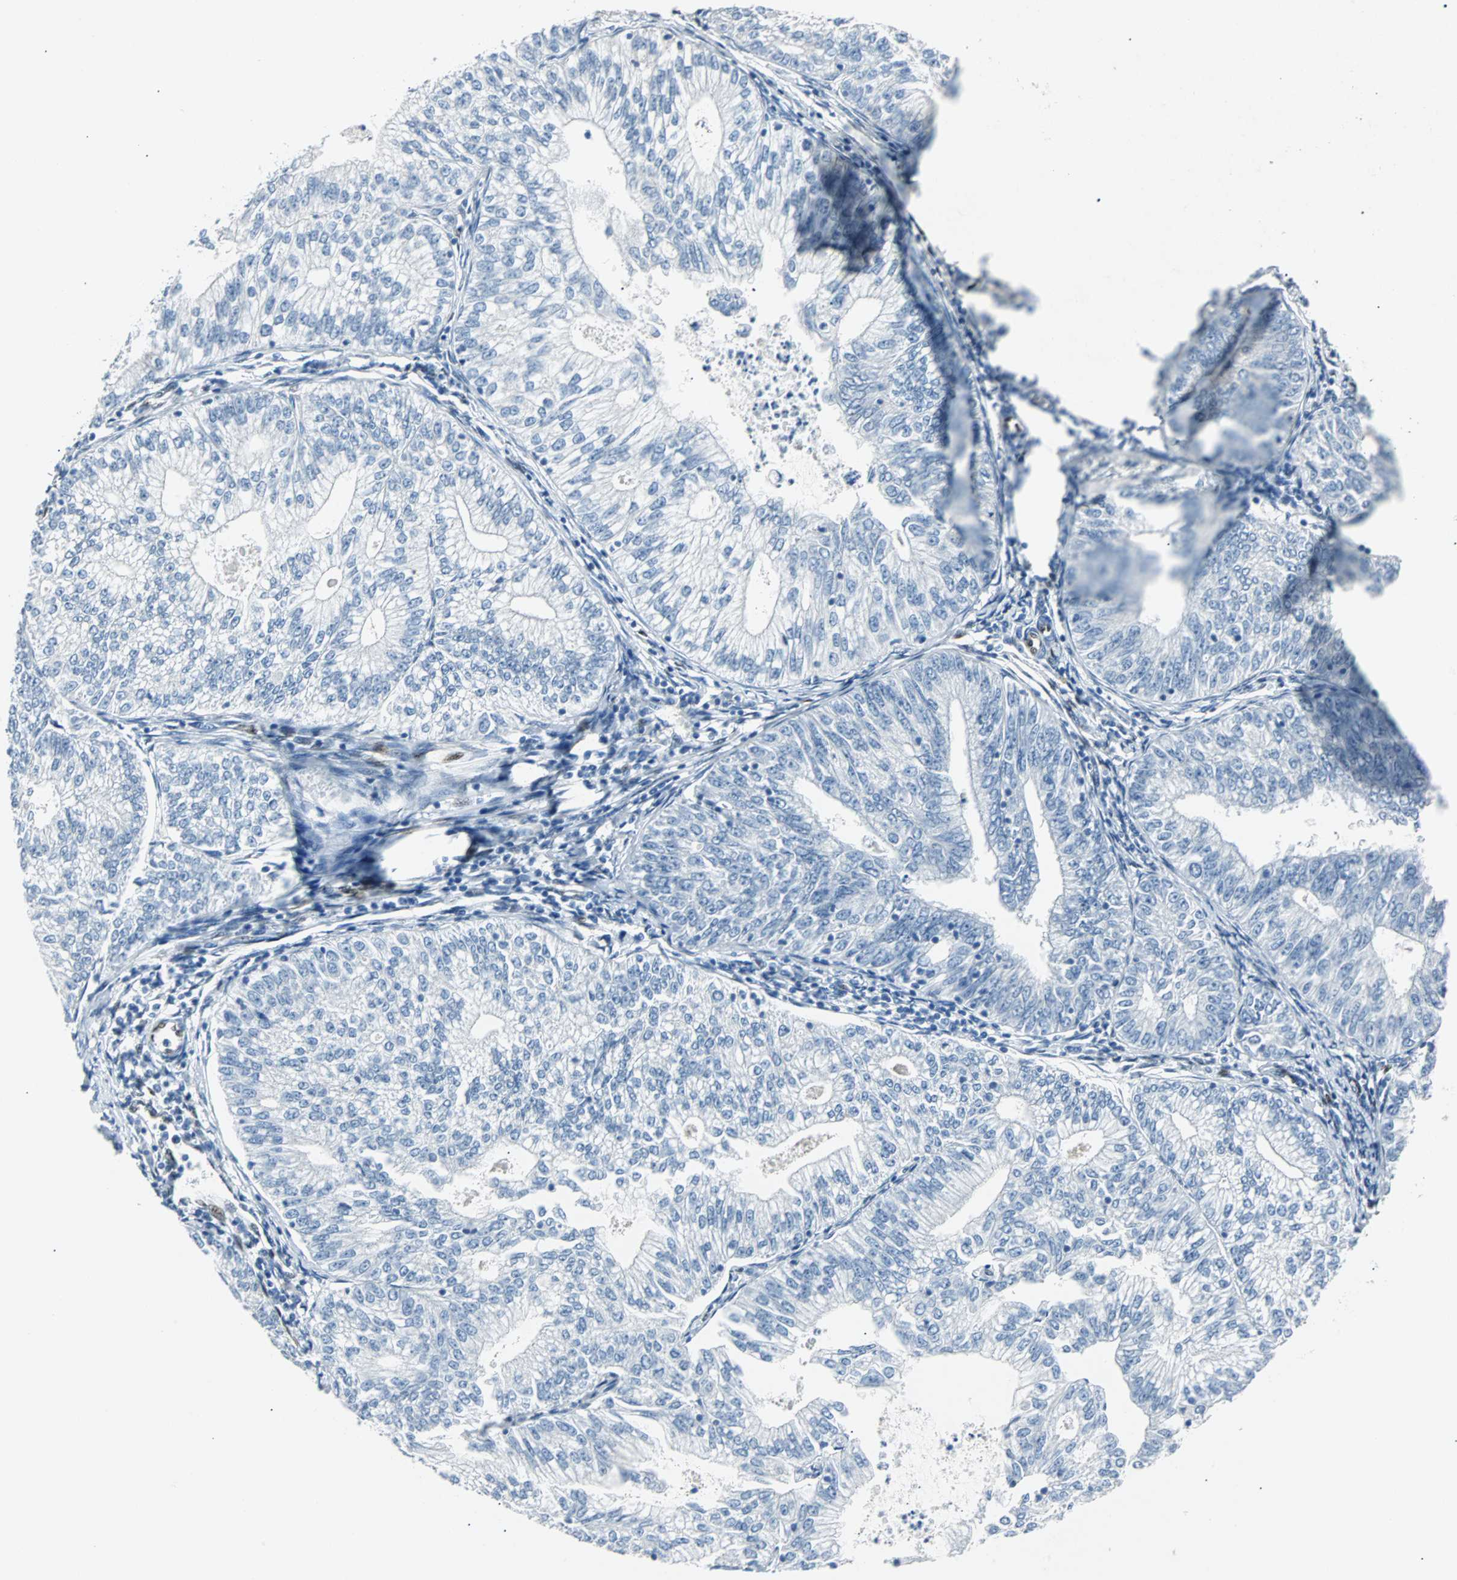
{"staining": {"intensity": "negative", "quantity": "none", "location": "none"}, "tissue": "endometrial cancer", "cell_type": "Tumor cells", "image_type": "cancer", "snomed": [{"axis": "morphology", "description": "Adenocarcinoma, NOS"}, {"axis": "topography", "description": "Endometrium"}], "caption": "Endometrial adenocarcinoma was stained to show a protein in brown. There is no significant expression in tumor cells. (IHC, brightfield microscopy, high magnification).", "gene": "IL33", "patient": {"sex": "female", "age": 69}}